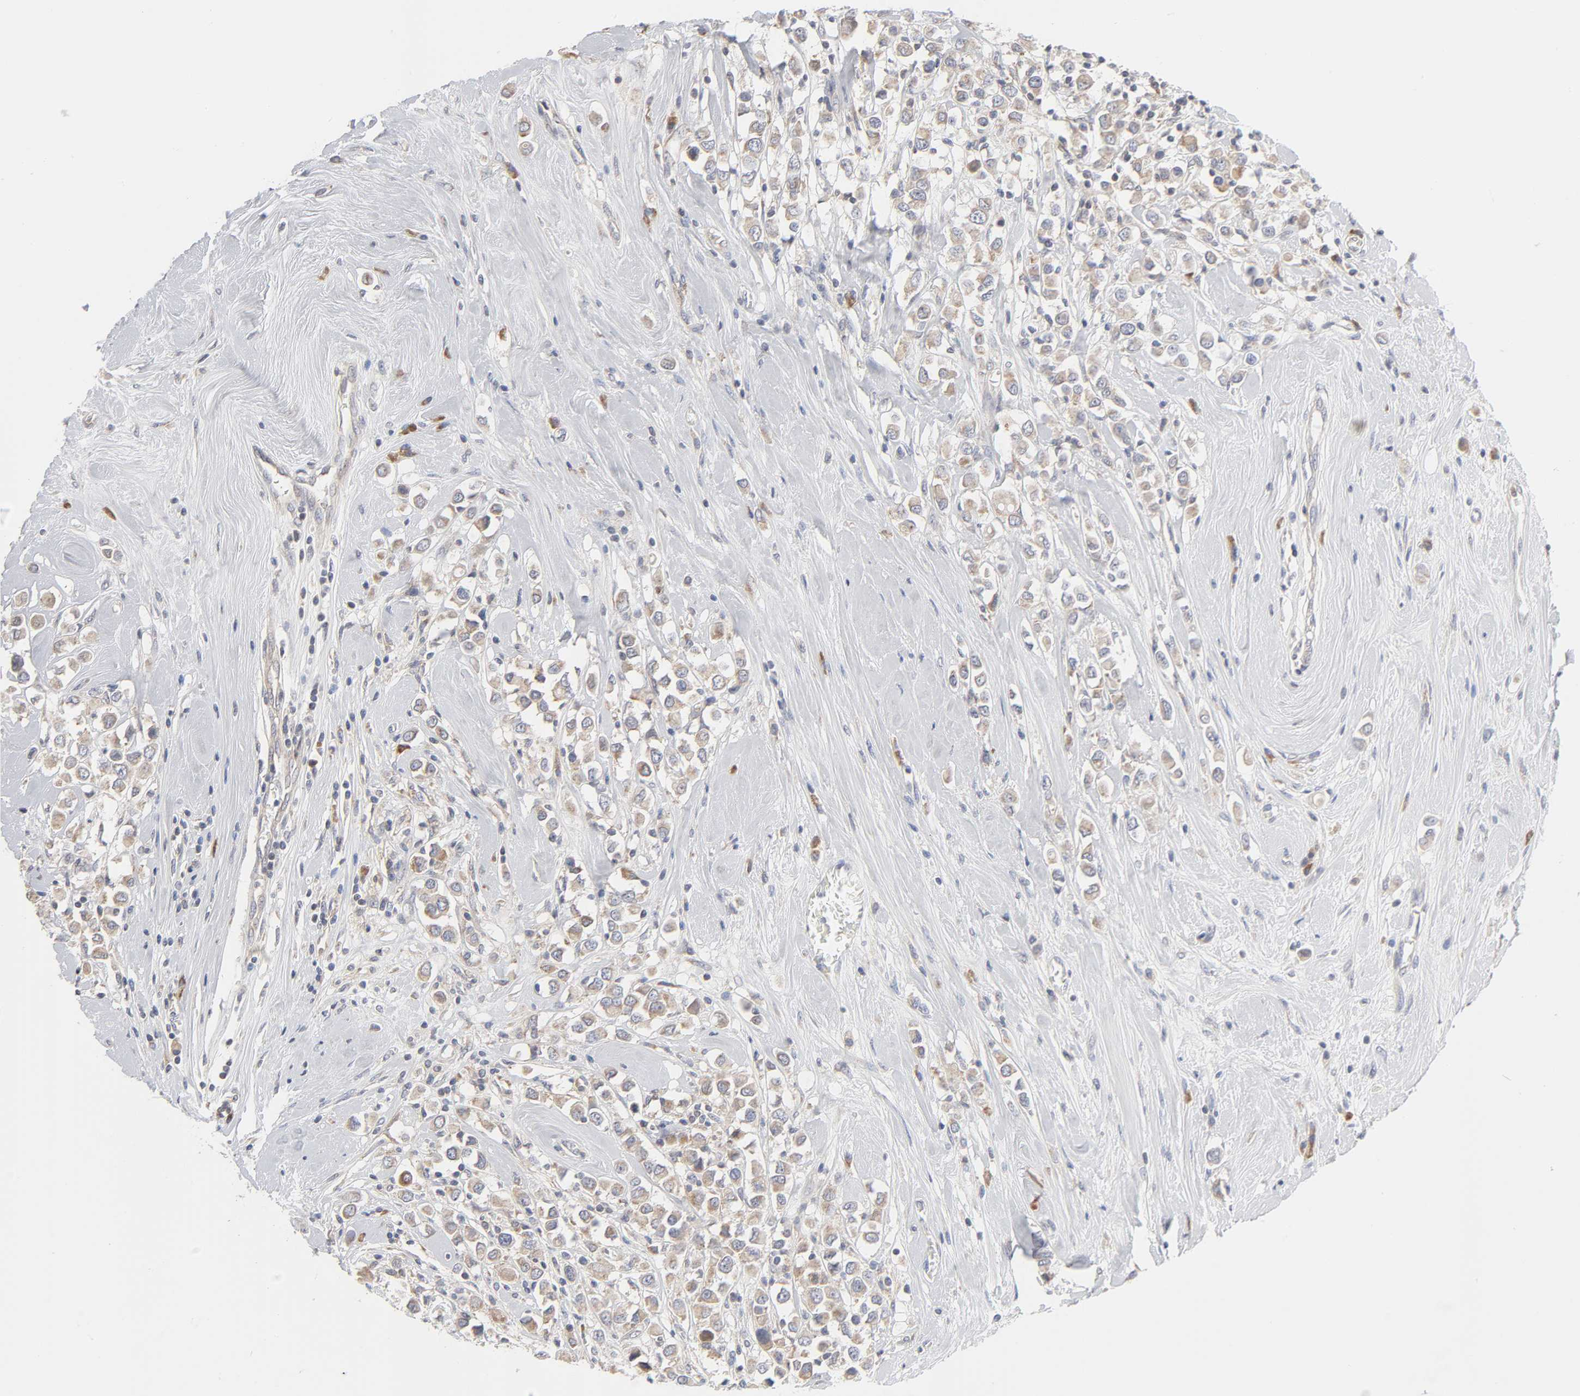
{"staining": {"intensity": "weak", "quantity": ">75%", "location": "cytoplasmic/membranous"}, "tissue": "breast cancer", "cell_type": "Tumor cells", "image_type": "cancer", "snomed": [{"axis": "morphology", "description": "Duct carcinoma"}, {"axis": "topography", "description": "Breast"}], "caption": "Immunohistochemistry micrograph of neoplastic tissue: human breast invasive ductal carcinoma stained using IHC exhibits low levels of weak protein expression localized specifically in the cytoplasmic/membranous of tumor cells, appearing as a cytoplasmic/membranous brown color.", "gene": "IL4R", "patient": {"sex": "female", "age": 61}}